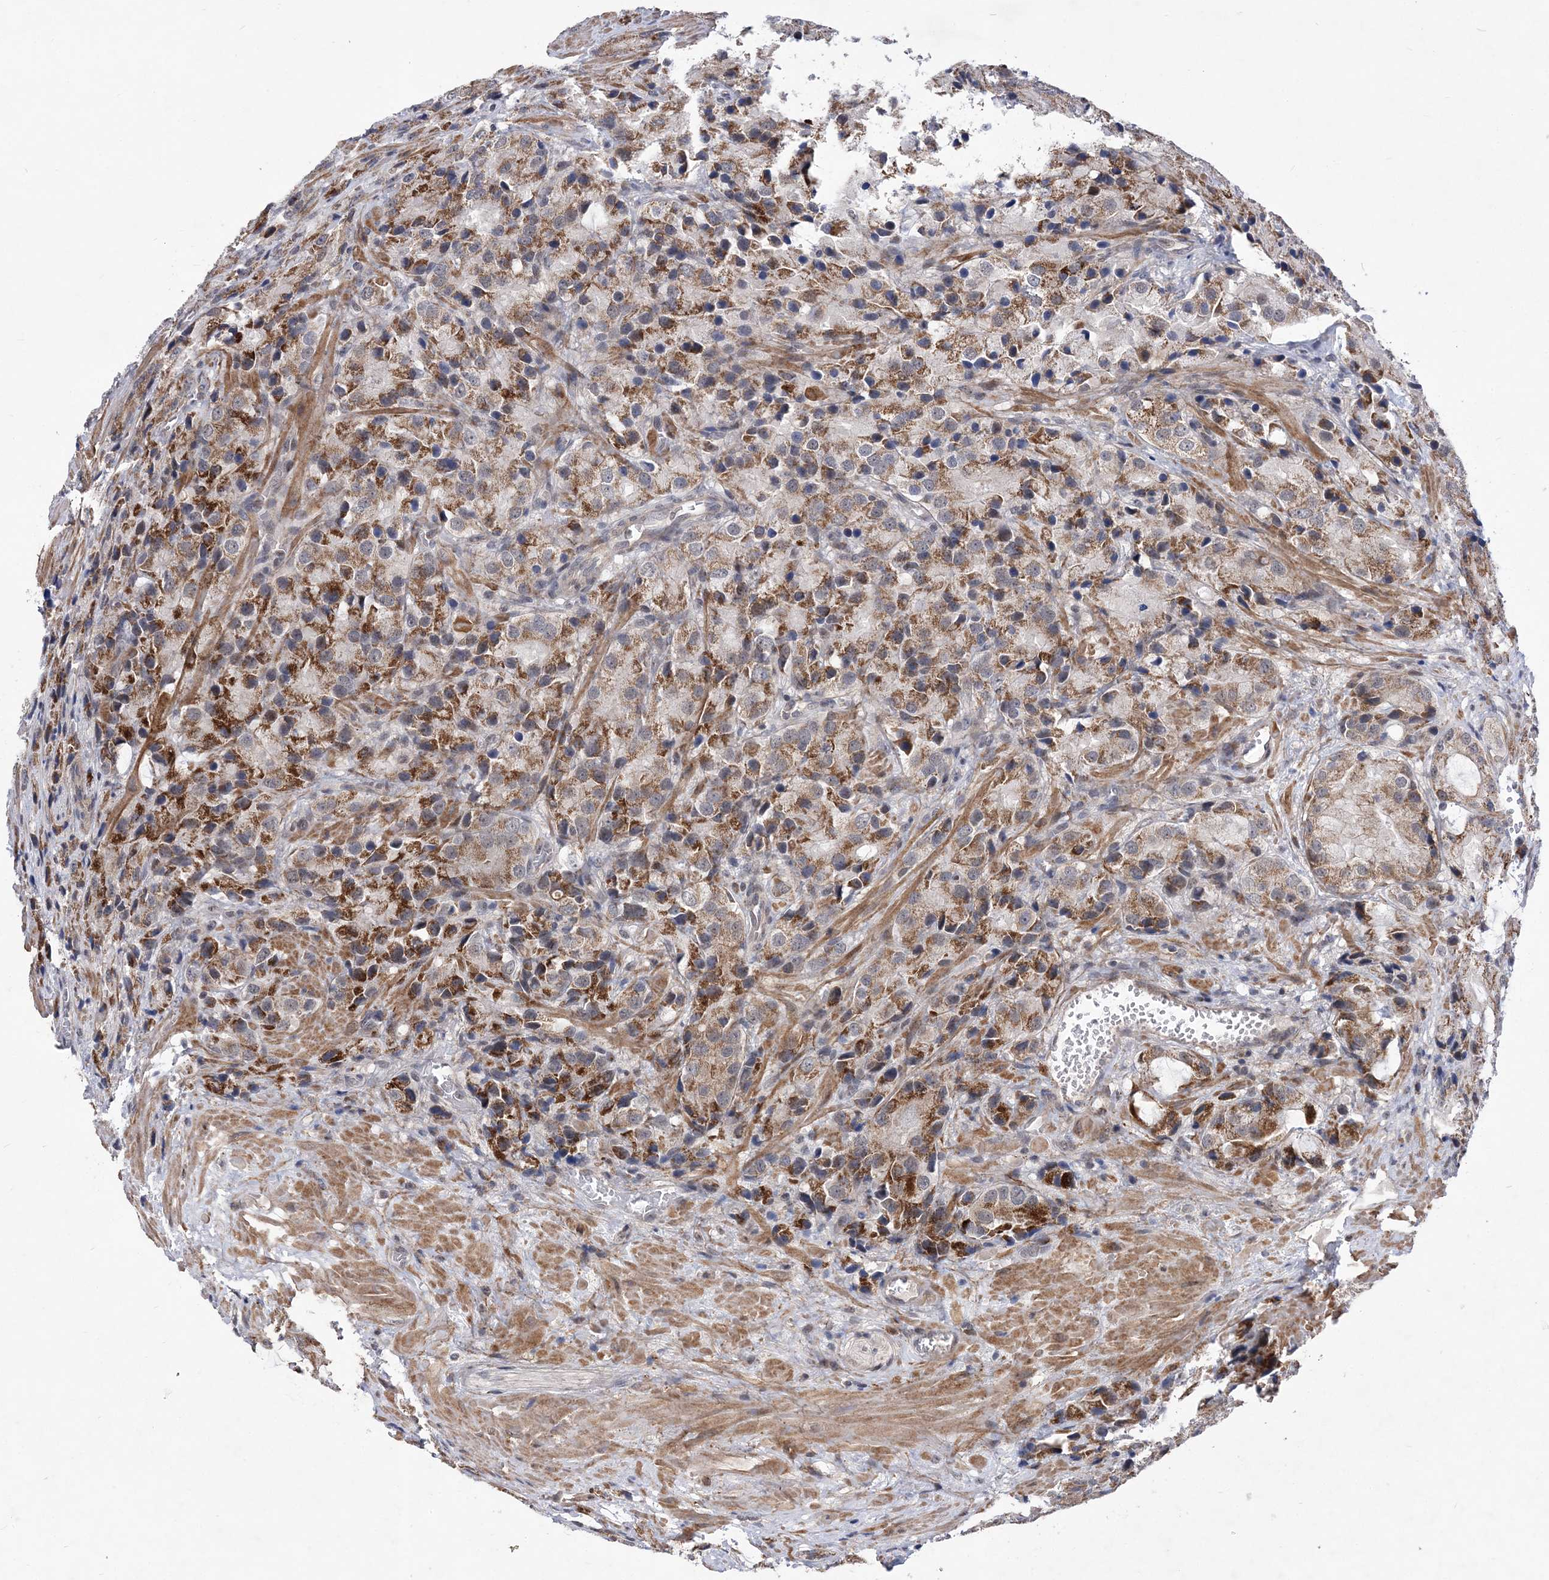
{"staining": {"intensity": "moderate", "quantity": "25%-75%", "location": "cytoplasmic/membranous"}, "tissue": "prostate cancer", "cell_type": "Tumor cells", "image_type": "cancer", "snomed": [{"axis": "morphology", "description": "Adenocarcinoma, High grade"}, {"axis": "topography", "description": "Prostate"}], "caption": "Immunohistochemical staining of prostate cancer (adenocarcinoma (high-grade)) reveals moderate cytoplasmic/membranous protein expression in approximately 25%-75% of tumor cells. (DAB IHC, brown staining for protein, blue staining for nuclei).", "gene": "BOD1L1", "patient": {"sex": "male", "age": 70}}